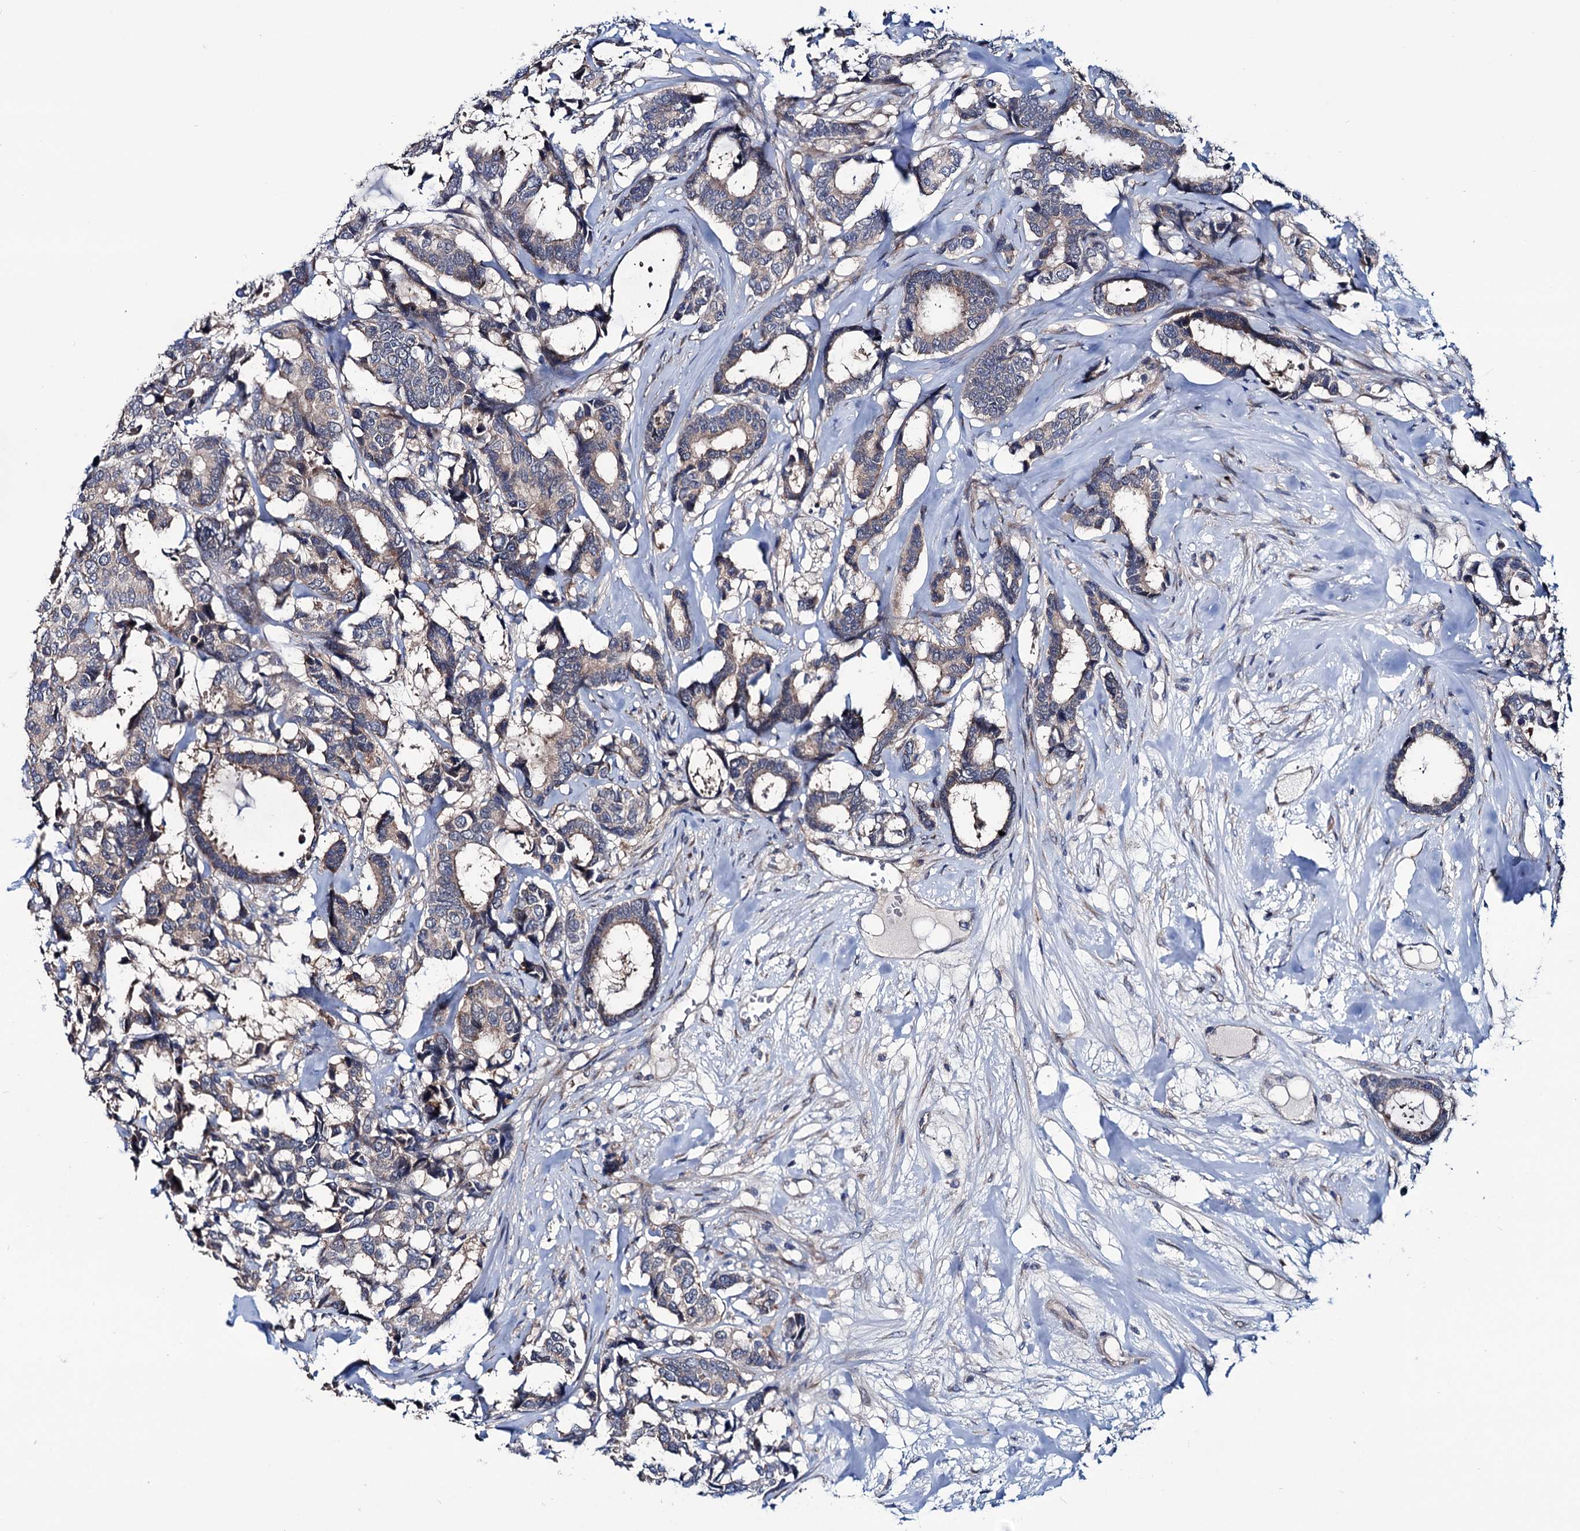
{"staining": {"intensity": "weak", "quantity": "25%-75%", "location": "cytoplasmic/membranous"}, "tissue": "breast cancer", "cell_type": "Tumor cells", "image_type": "cancer", "snomed": [{"axis": "morphology", "description": "Duct carcinoma"}, {"axis": "topography", "description": "Breast"}], "caption": "IHC of breast intraductal carcinoma shows low levels of weak cytoplasmic/membranous staining in about 25%-75% of tumor cells. (DAB (3,3'-diaminobenzidine) = brown stain, brightfield microscopy at high magnification).", "gene": "EYA4", "patient": {"sex": "female", "age": 87}}